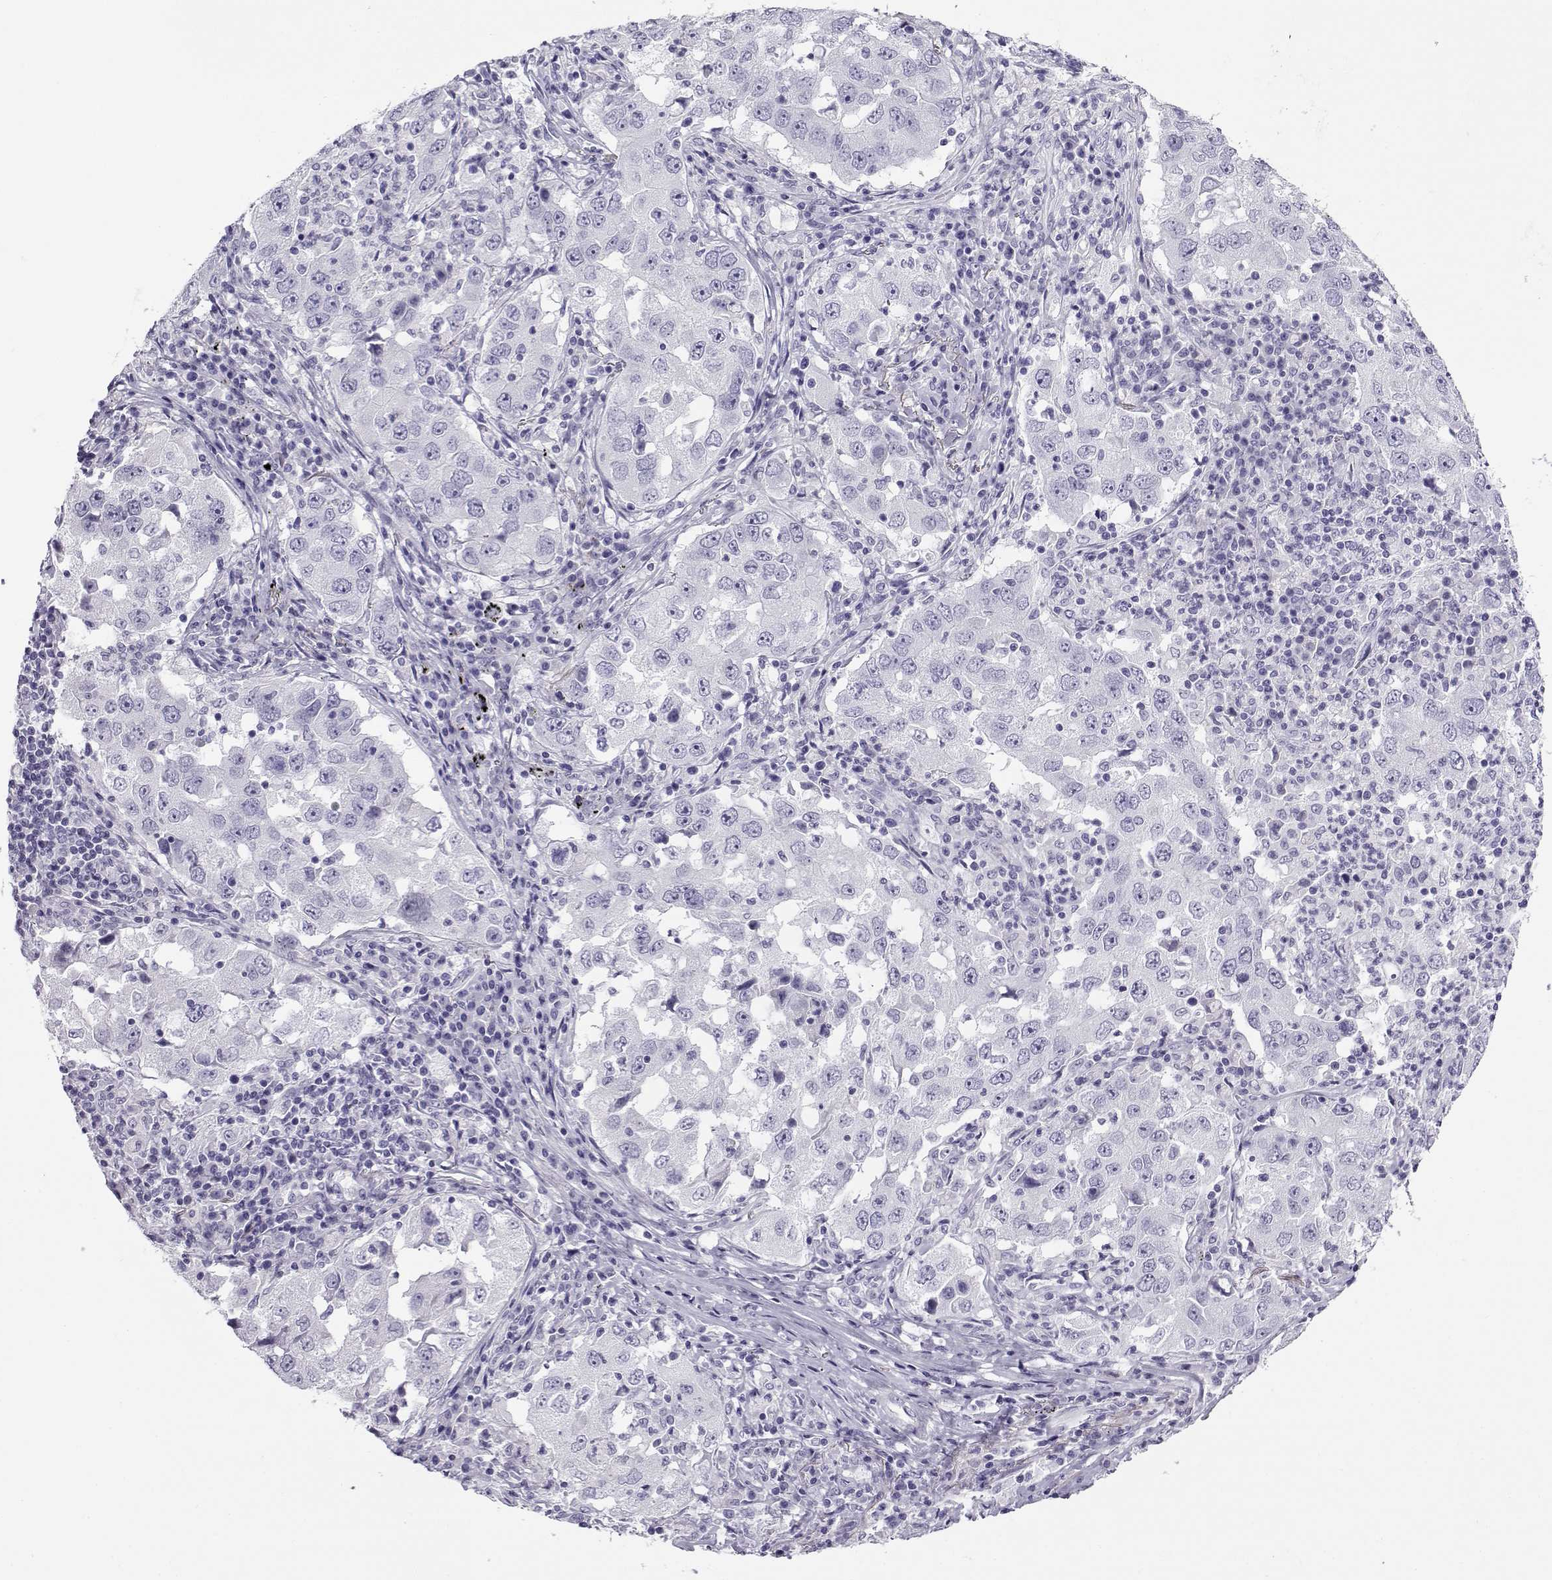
{"staining": {"intensity": "negative", "quantity": "none", "location": "none"}, "tissue": "lung cancer", "cell_type": "Tumor cells", "image_type": "cancer", "snomed": [{"axis": "morphology", "description": "Adenocarcinoma, NOS"}, {"axis": "topography", "description": "Lung"}], "caption": "High magnification brightfield microscopy of lung adenocarcinoma stained with DAB (brown) and counterstained with hematoxylin (blue): tumor cells show no significant staining.", "gene": "RHOXF2", "patient": {"sex": "male", "age": 73}}